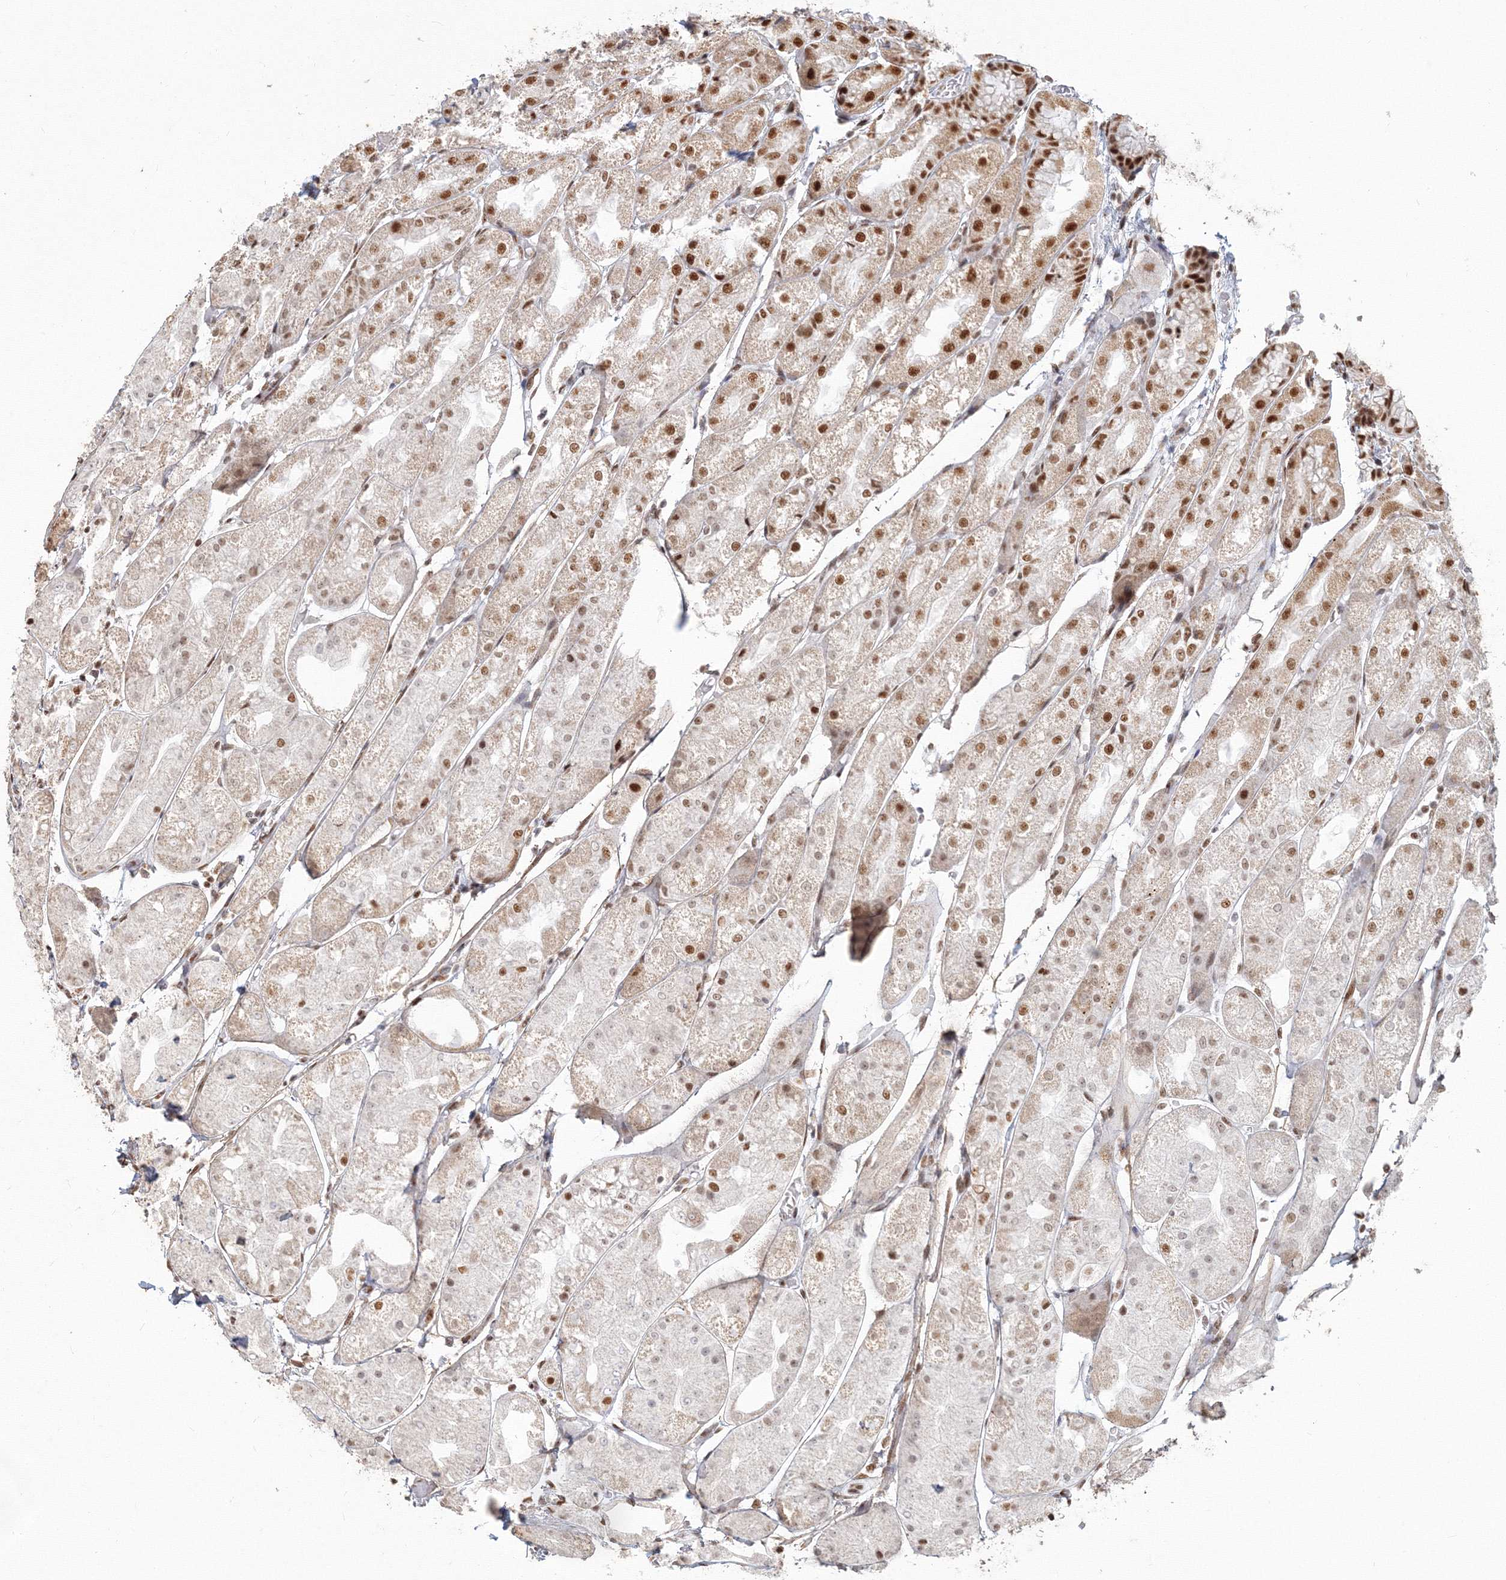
{"staining": {"intensity": "moderate", "quantity": ">75%", "location": "nuclear"}, "tissue": "stomach", "cell_type": "Glandular cells", "image_type": "normal", "snomed": [{"axis": "morphology", "description": "Normal tissue, NOS"}, {"axis": "topography", "description": "Stomach, upper"}], "caption": "This micrograph demonstrates unremarkable stomach stained with immunohistochemistry to label a protein in brown. The nuclear of glandular cells show moderate positivity for the protein. Nuclei are counter-stained blue.", "gene": "PPP4R2", "patient": {"sex": "male", "age": 72}}